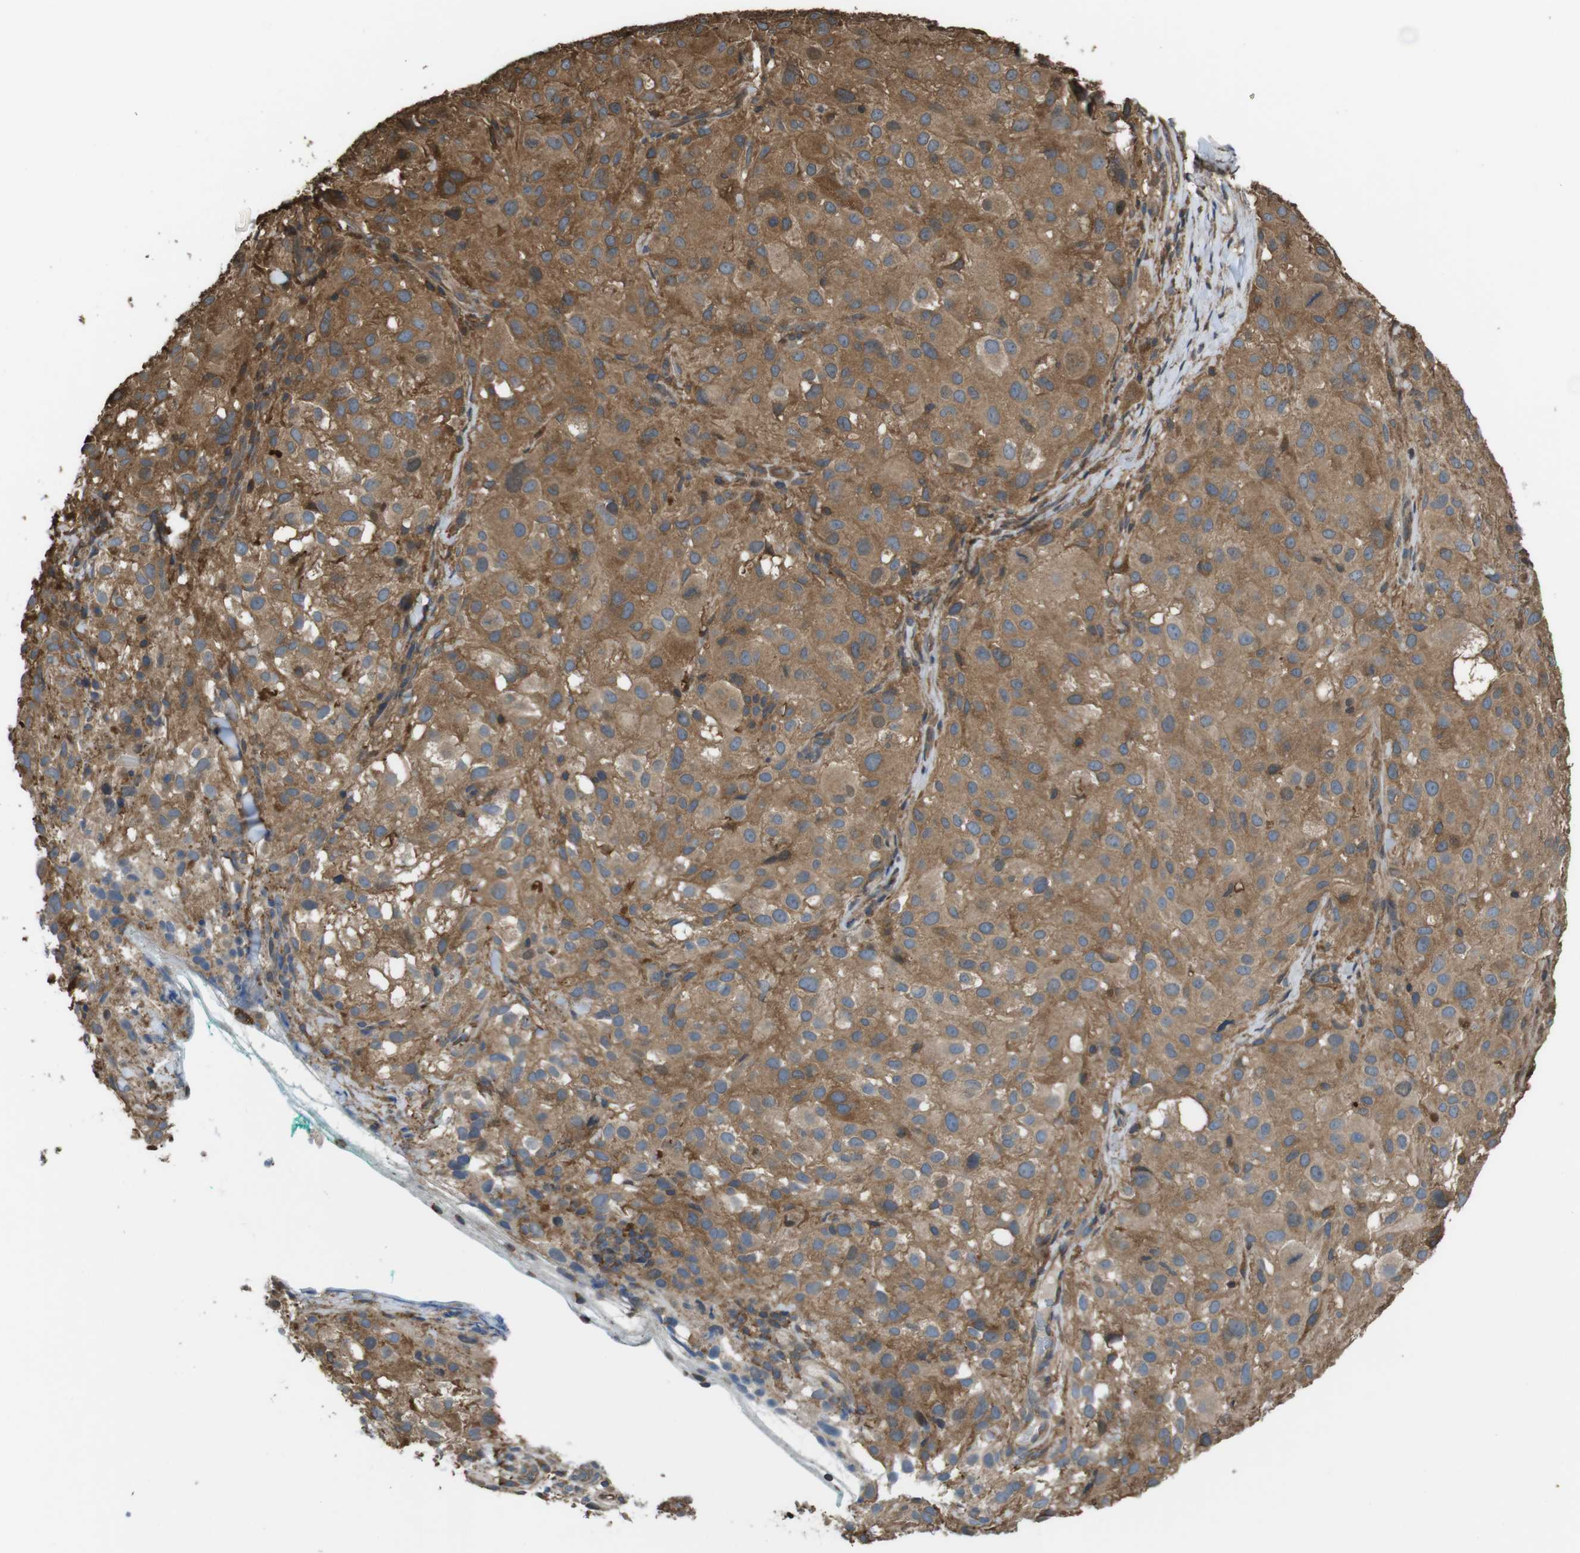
{"staining": {"intensity": "weak", "quantity": "25%-75%", "location": "cytoplasmic/membranous"}, "tissue": "melanoma", "cell_type": "Tumor cells", "image_type": "cancer", "snomed": [{"axis": "morphology", "description": "Necrosis, NOS"}, {"axis": "morphology", "description": "Malignant melanoma, NOS"}, {"axis": "topography", "description": "Skin"}], "caption": "Brown immunohistochemical staining in melanoma shows weak cytoplasmic/membranous expression in approximately 25%-75% of tumor cells.", "gene": "ARHGDIA", "patient": {"sex": "female", "age": 87}}